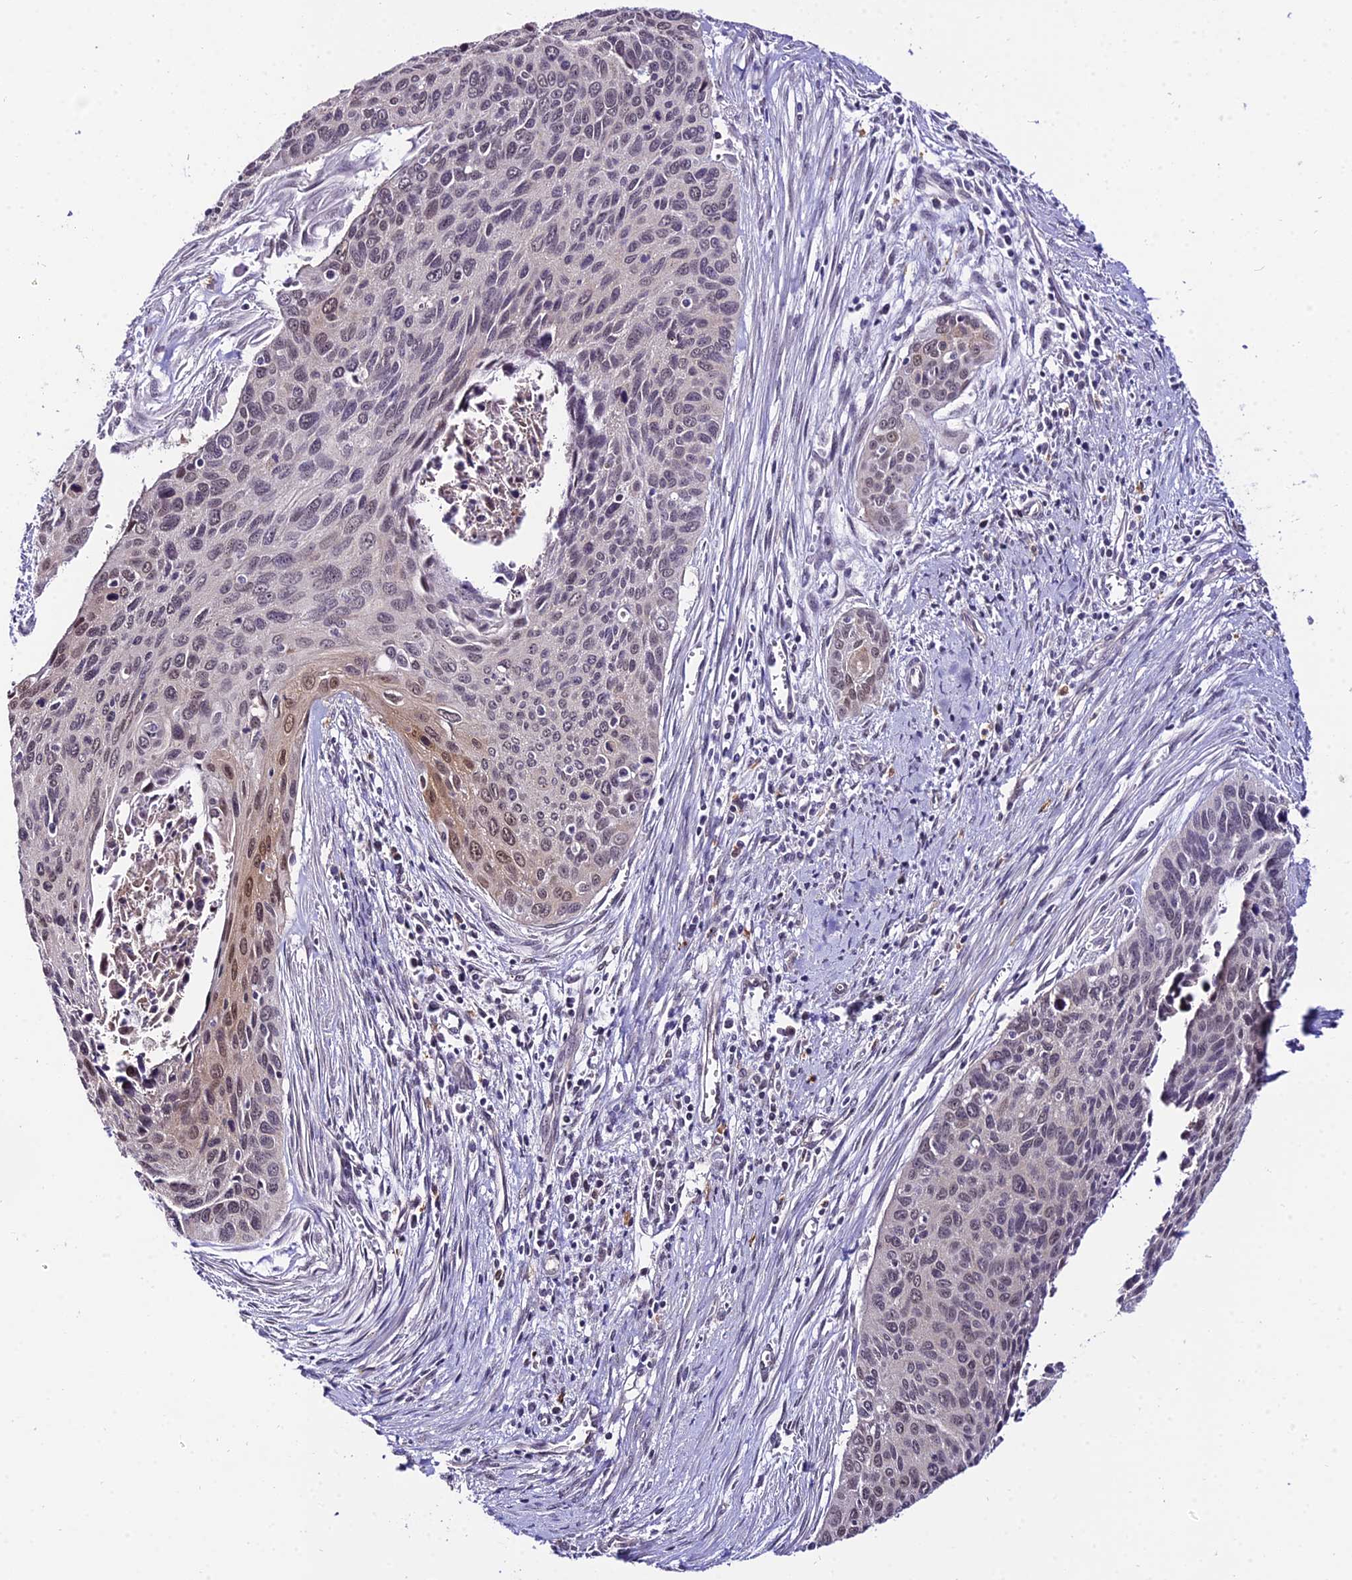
{"staining": {"intensity": "weak", "quantity": "<25%", "location": "nuclear"}, "tissue": "cervical cancer", "cell_type": "Tumor cells", "image_type": "cancer", "snomed": [{"axis": "morphology", "description": "Squamous cell carcinoma, NOS"}, {"axis": "topography", "description": "Cervix"}], "caption": "Immunohistochemical staining of human squamous cell carcinoma (cervical) demonstrates no significant expression in tumor cells.", "gene": "POLR2I", "patient": {"sex": "female", "age": 55}}